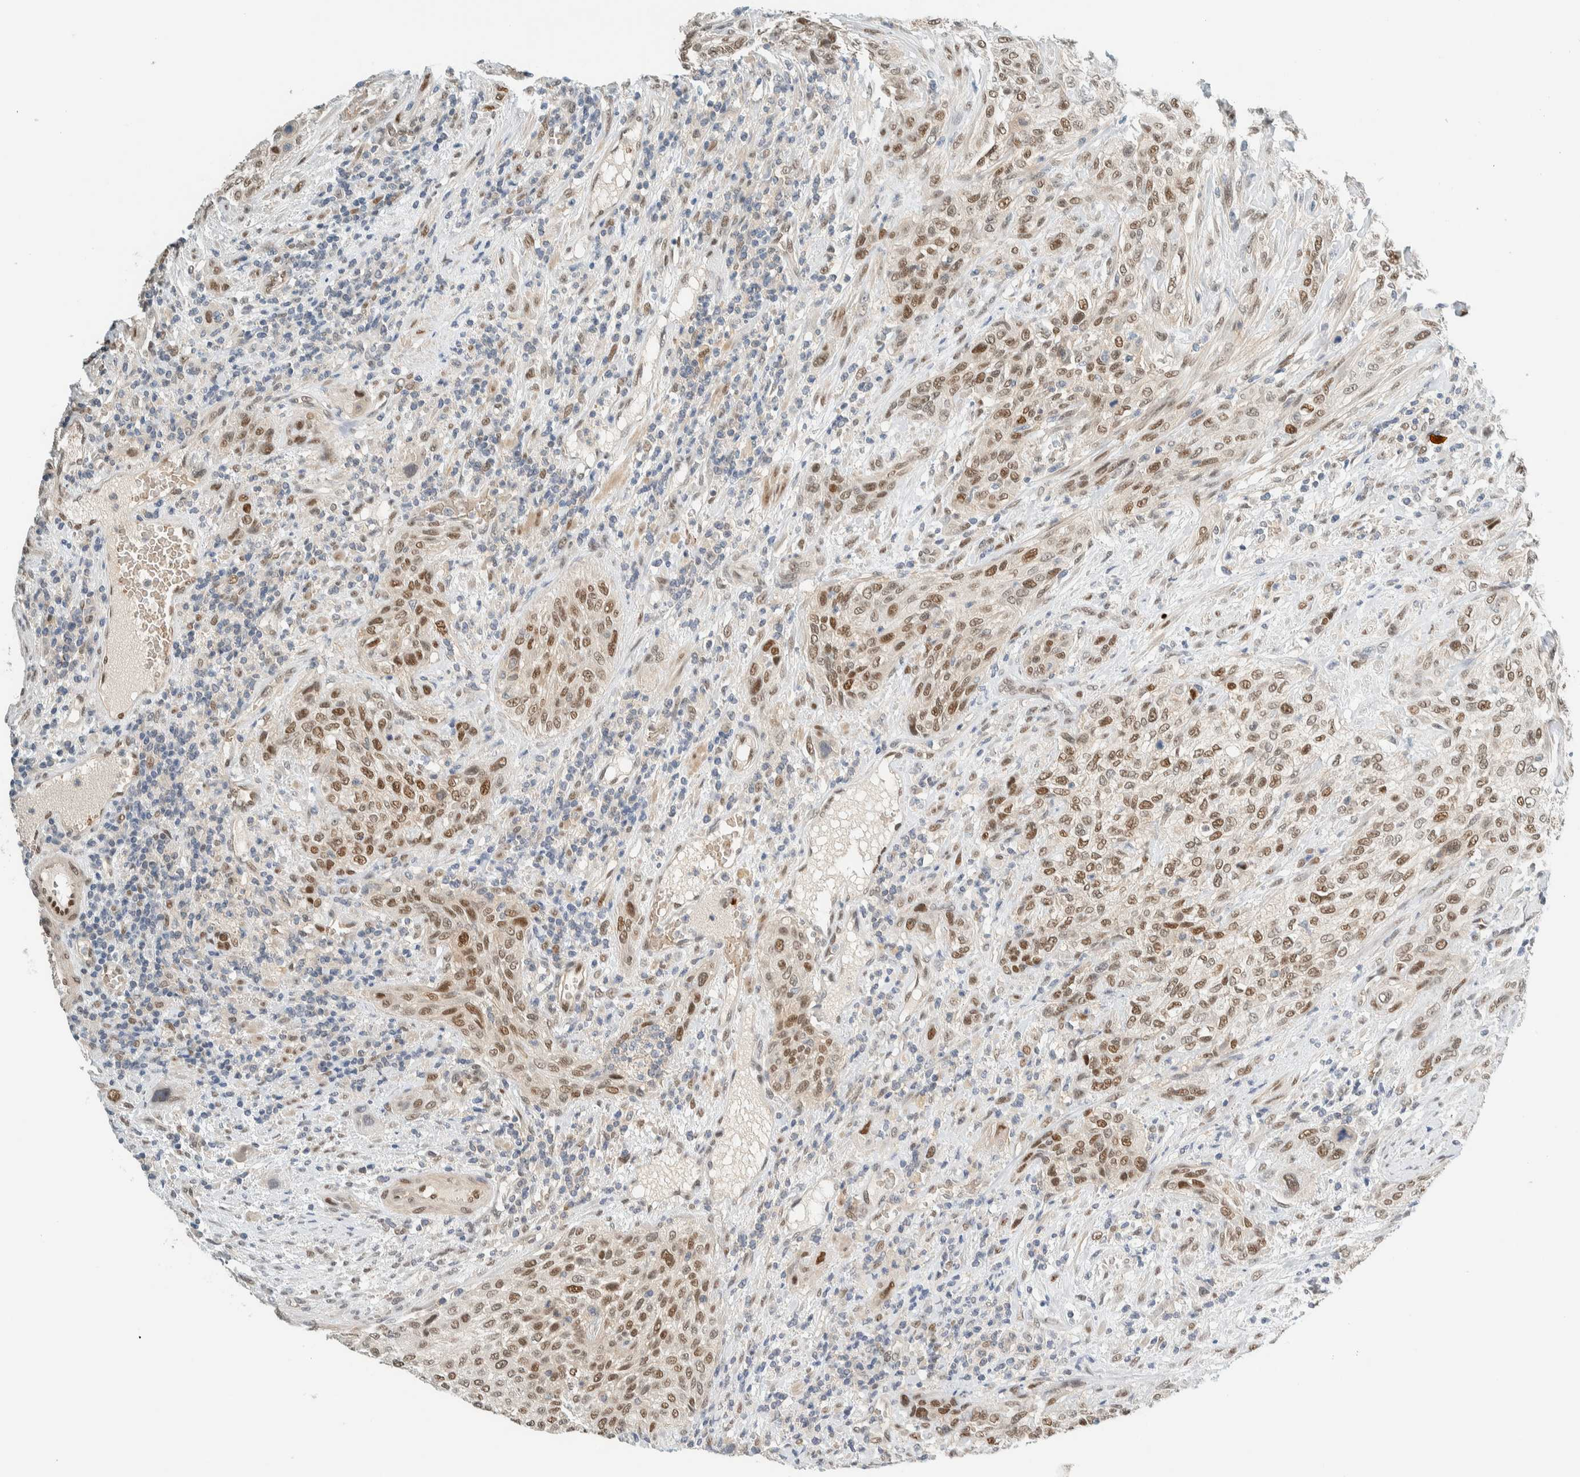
{"staining": {"intensity": "moderate", "quantity": ">75%", "location": "nuclear"}, "tissue": "urothelial cancer", "cell_type": "Tumor cells", "image_type": "cancer", "snomed": [{"axis": "morphology", "description": "Urothelial carcinoma, Low grade"}, {"axis": "morphology", "description": "Urothelial carcinoma, High grade"}, {"axis": "topography", "description": "Urinary bladder"}], "caption": "A high-resolution photomicrograph shows immunohistochemistry (IHC) staining of low-grade urothelial carcinoma, which shows moderate nuclear staining in approximately >75% of tumor cells.", "gene": "TSTD2", "patient": {"sex": "male", "age": 35}}